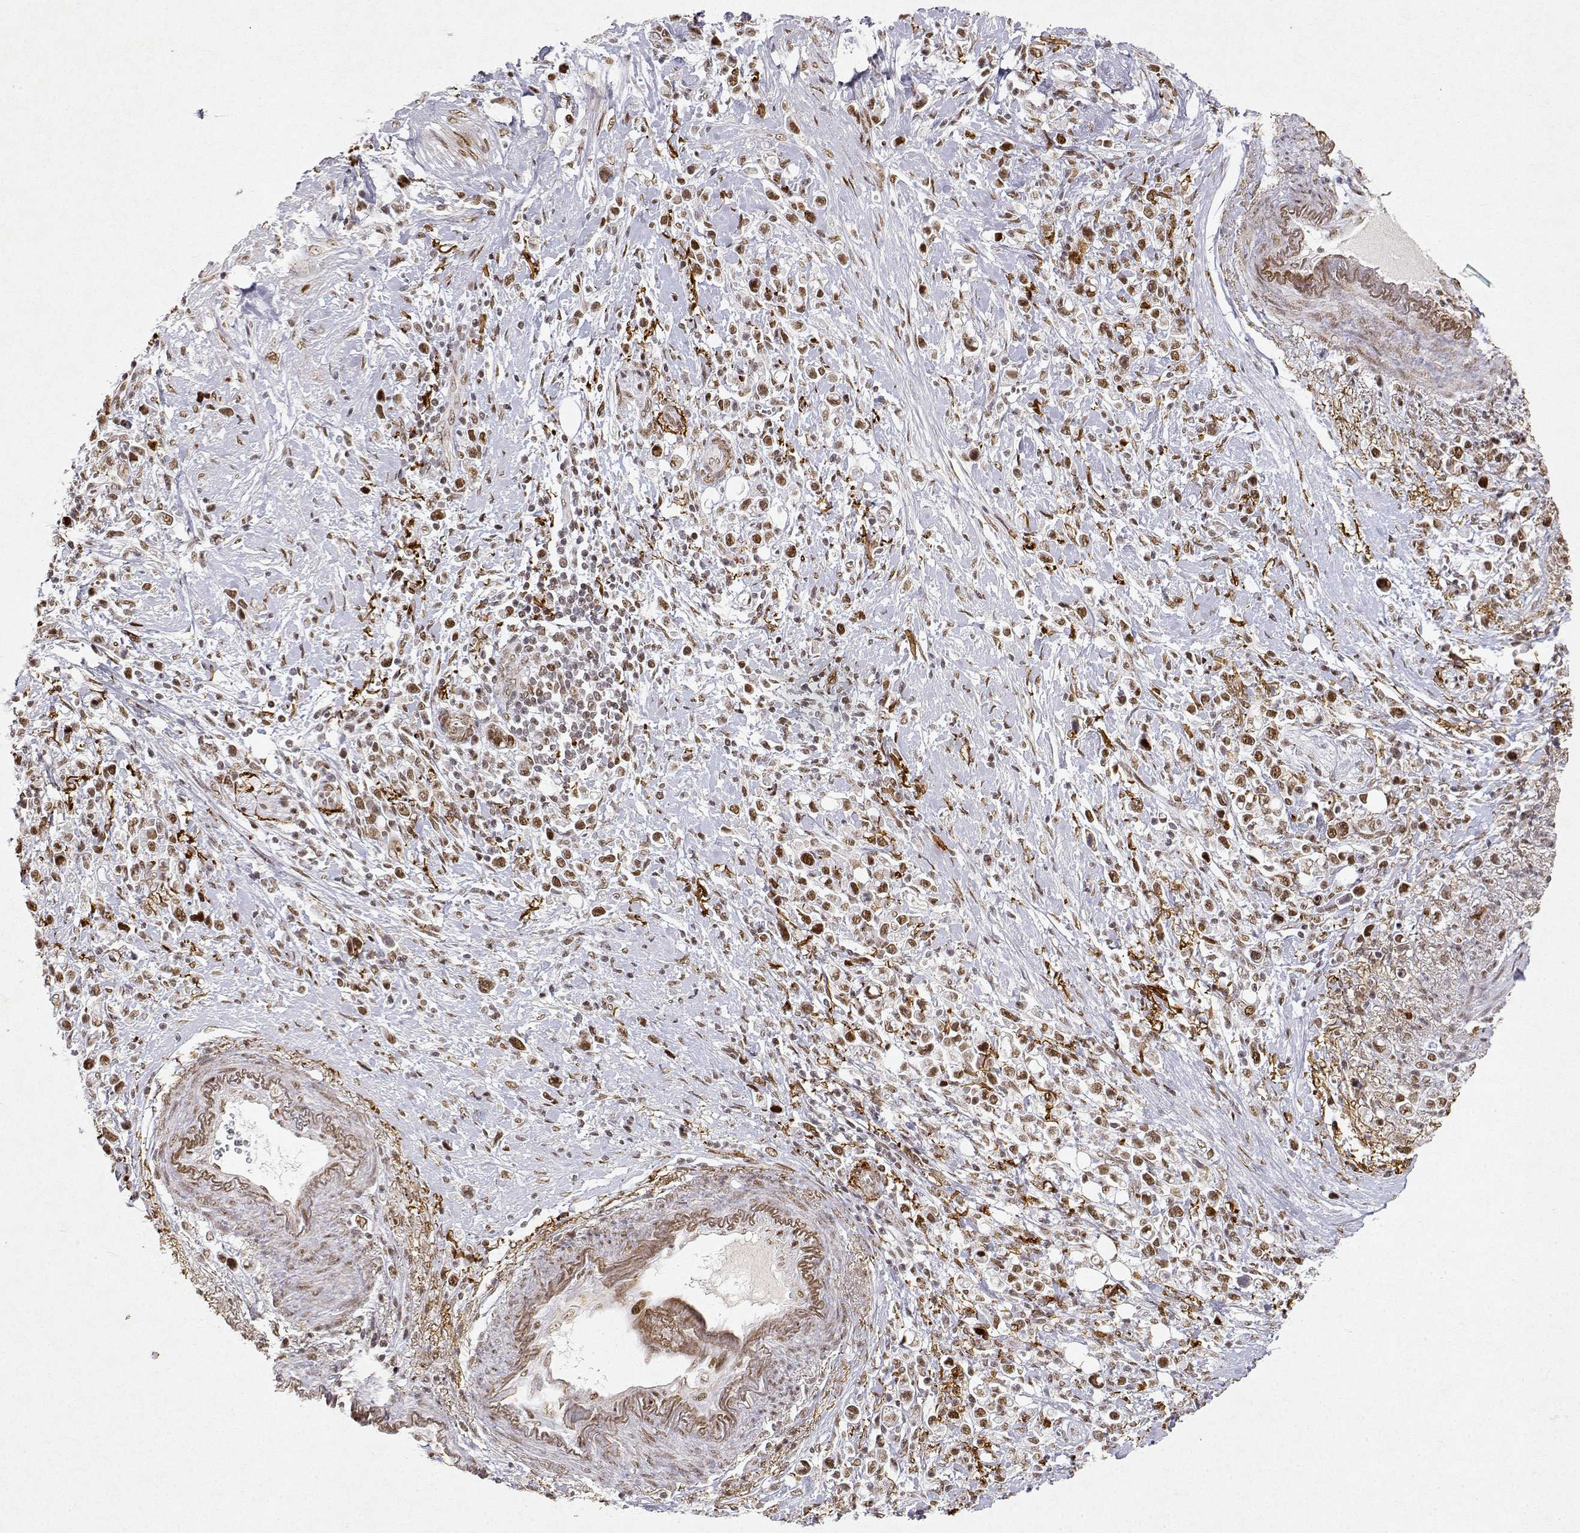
{"staining": {"intensity": "moderate", "quantity": ">75%", "location": "nuclear"}, "tissue": "stomach cancer", "cell_type": "Tumor cells", "image_type": "cancer", "snomed": [{"axis": "morphology", "description": "Adenocarcinoma, NOS"}, {"axis": "topography", "description": "Stomach"}], "caption": "Human adenocarcinoma (stomach) stained with a brown dye demonstrates moderate nuclear positive positivity in approximately >75% of tumor cells.", "gene": "RSF1", "patient": {"sex": "male", "age": 63}}